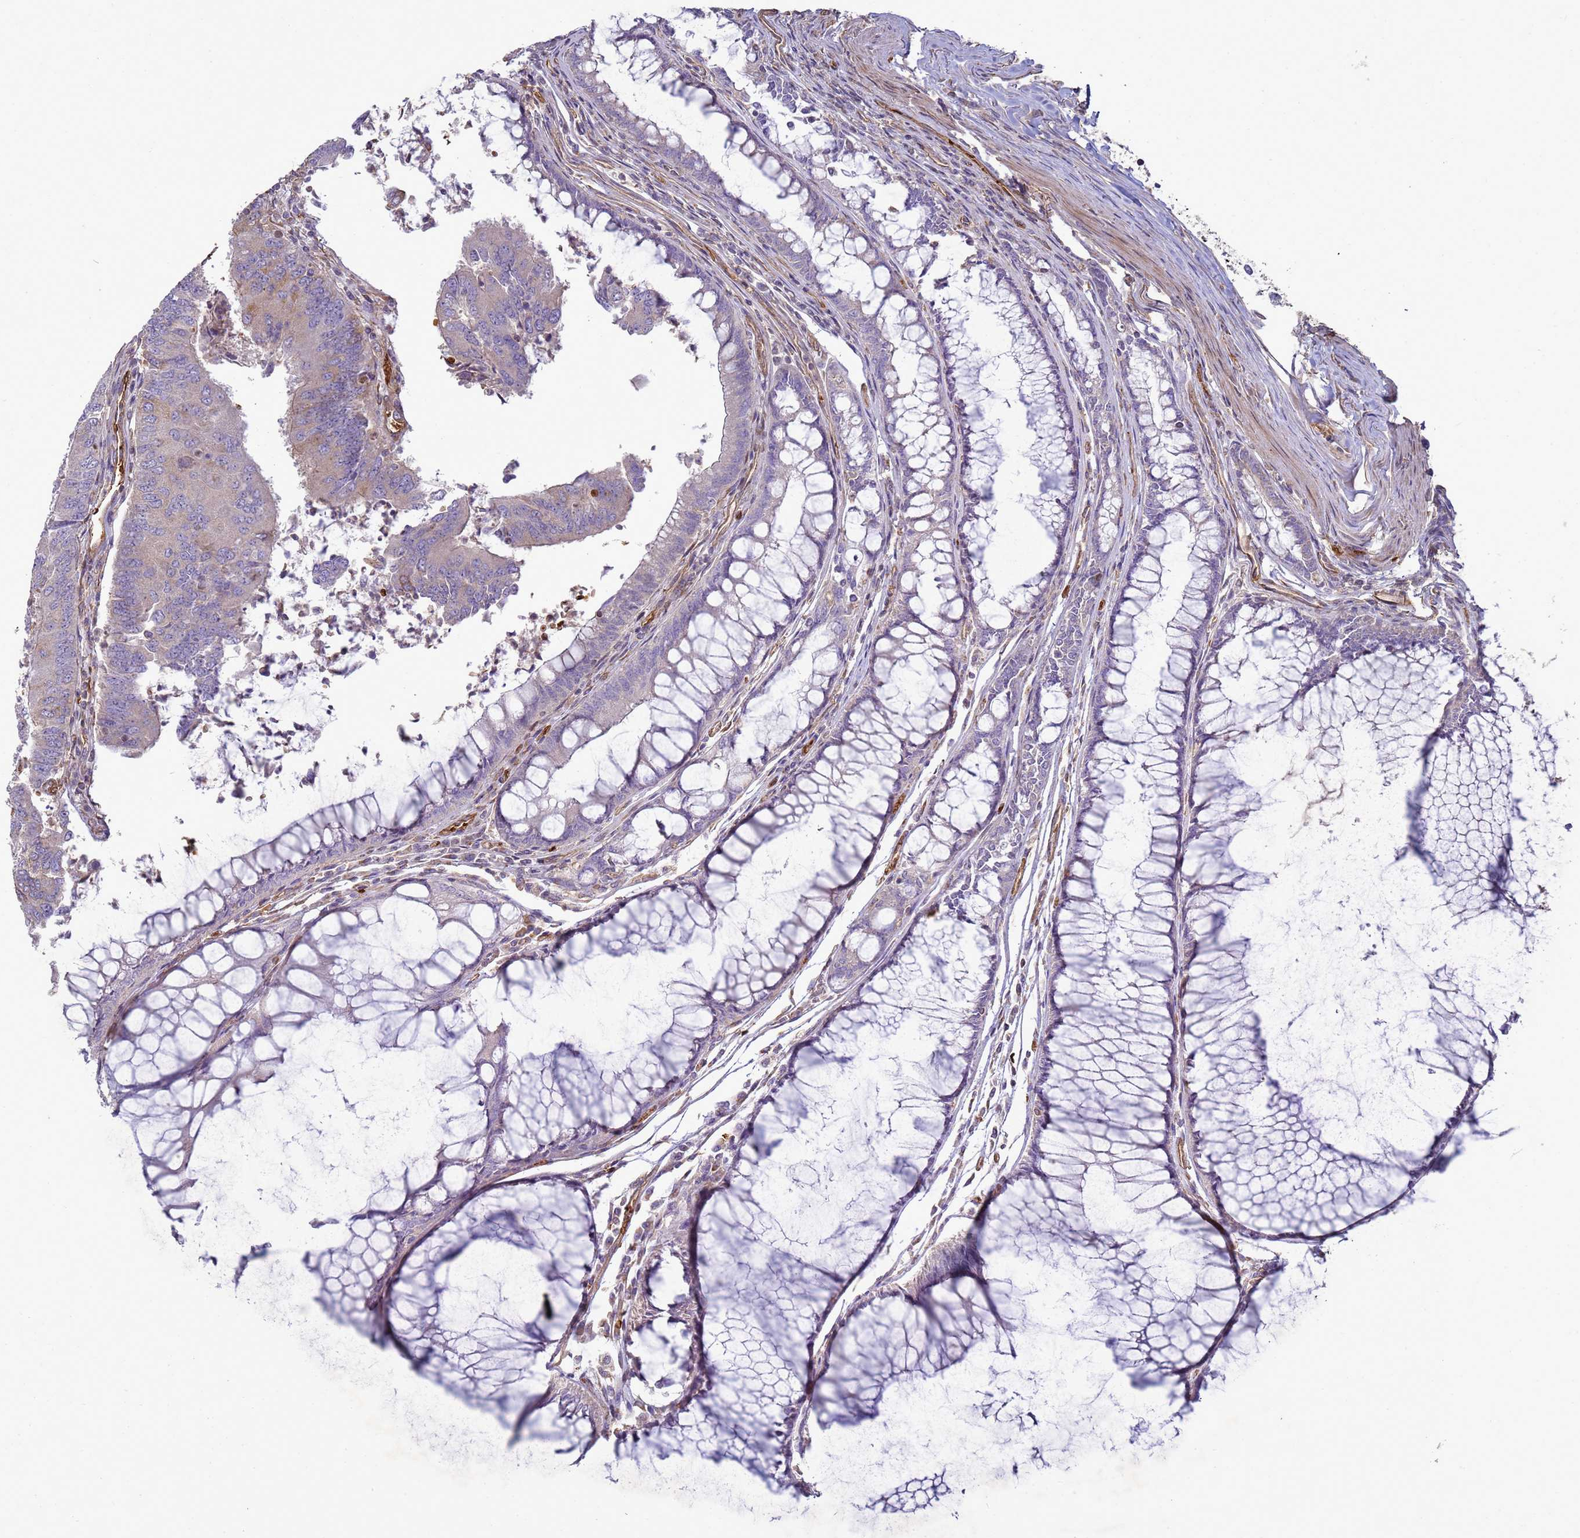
{"staining": {"intensity": "negative", "quantity": "none", "location": "none"}, "tissue": "colorectal cancer", "cell_type": "Tumor cells", "image_type": "cancer", "snomed": [{"axis": "morphology", "description": "Adenocarcinoma, NOS"}, {"axis": "topography", "description": "Colon"}], "caption": "The histopathology image demonstrates no staining of tumor cells in colorectal cancer.", "gene": "SGIP1", "patient": {"sex": "female", "age": 67}}